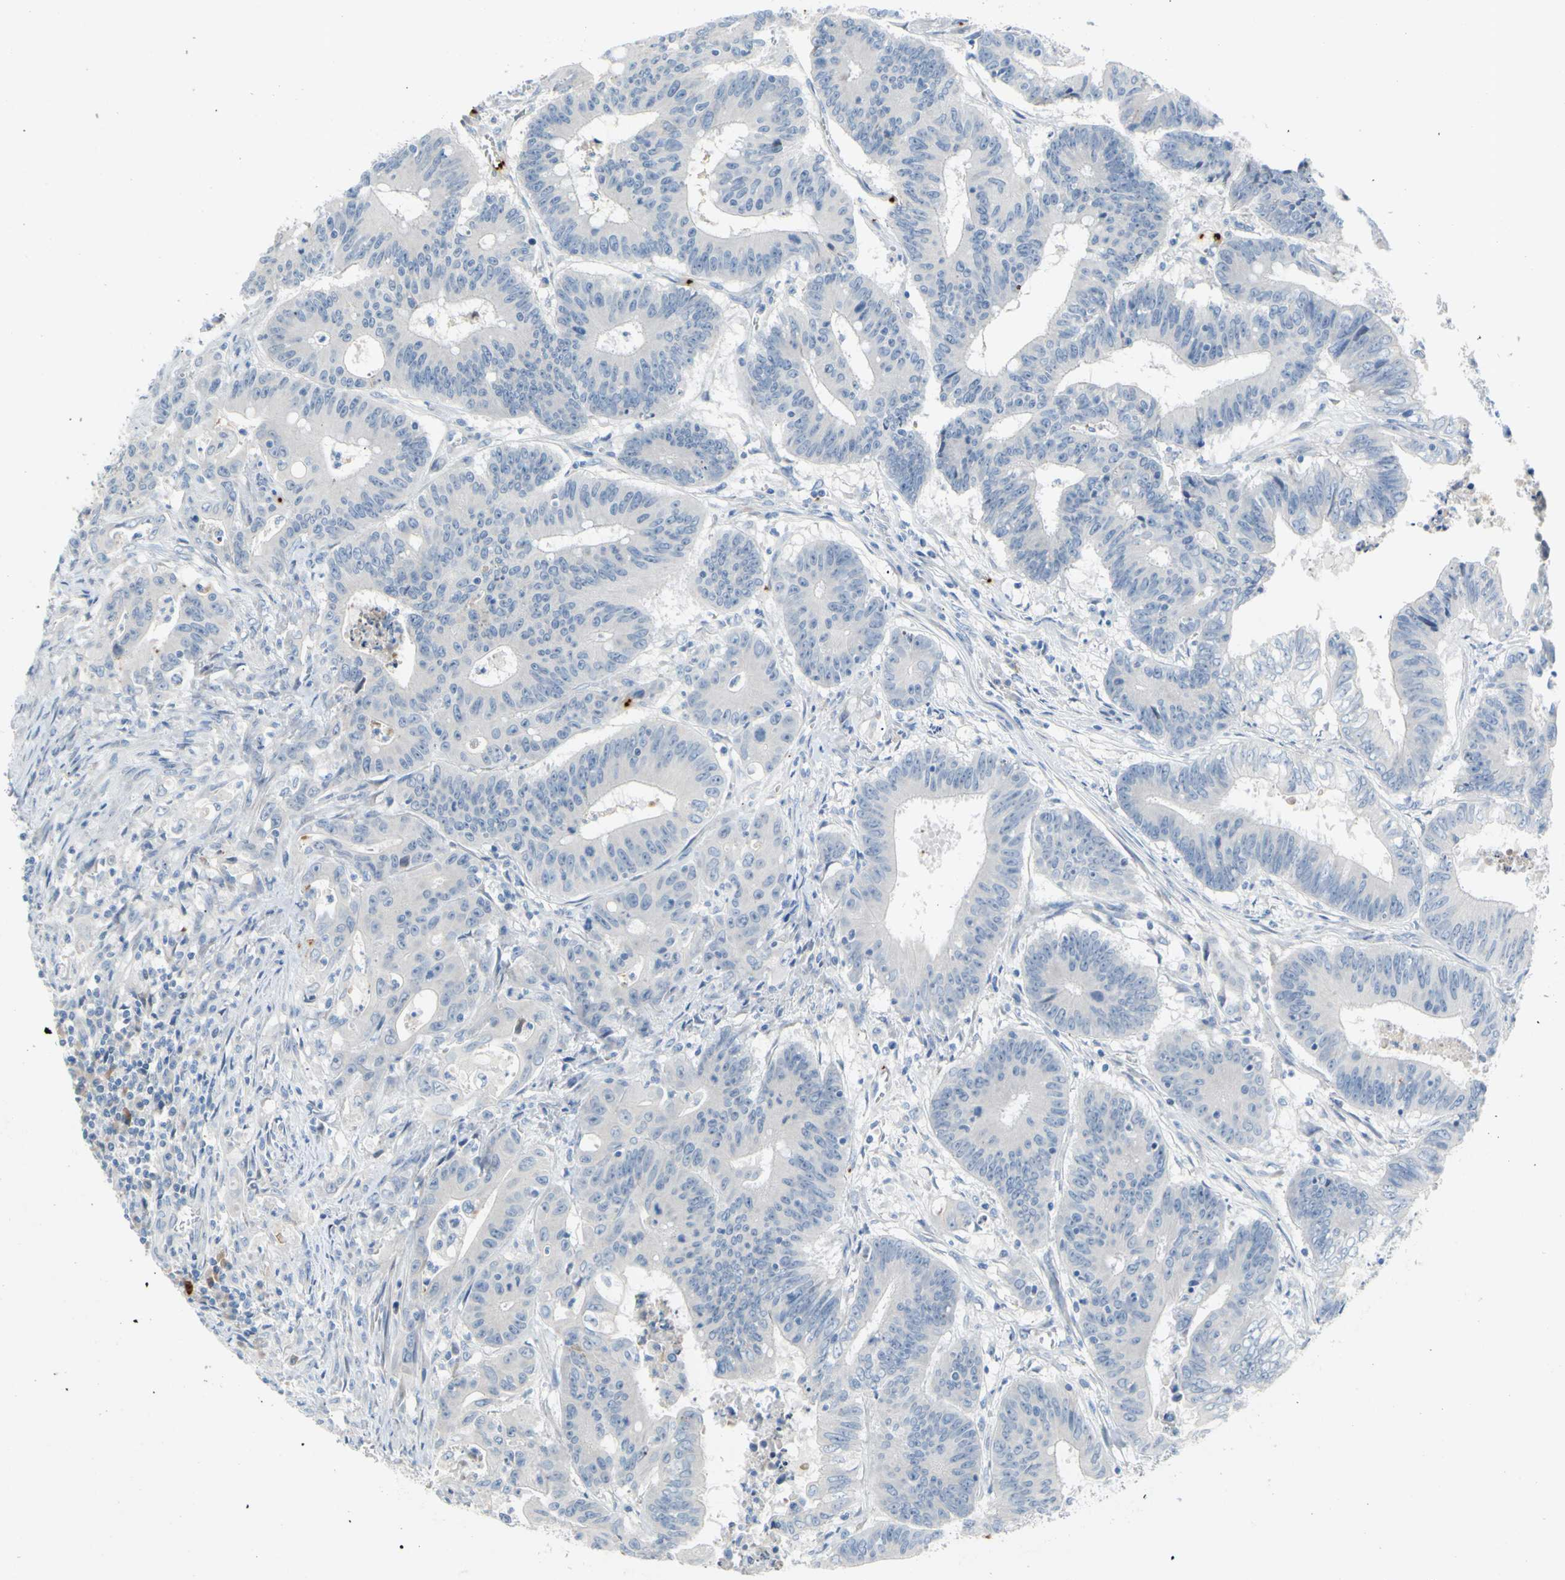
{"staining": {"intensity": "negative", "quantity": "none", "location": "none"}, "tissue": "colorectal cancer", "cell_type": "Tumor cells", "image_type": "cancer", "snomed": [{"axis": "morphology", "description": "Adenocarcinoma, NOS"}, {"axis": "topography", "description": "Colon"}], "caption": "DAB immunohistochemical staining of colorectal adenocarcinoma demonstrates no significant expression in tumor cells. (Stains: DAB (3,3'-diaminobenzidine) IHC with hematoxylin counter stain, Microscopy: brightfield microscopy at high magnification).", "gene": "PPBP", "patient": {"sex": "male", "age": 45}}